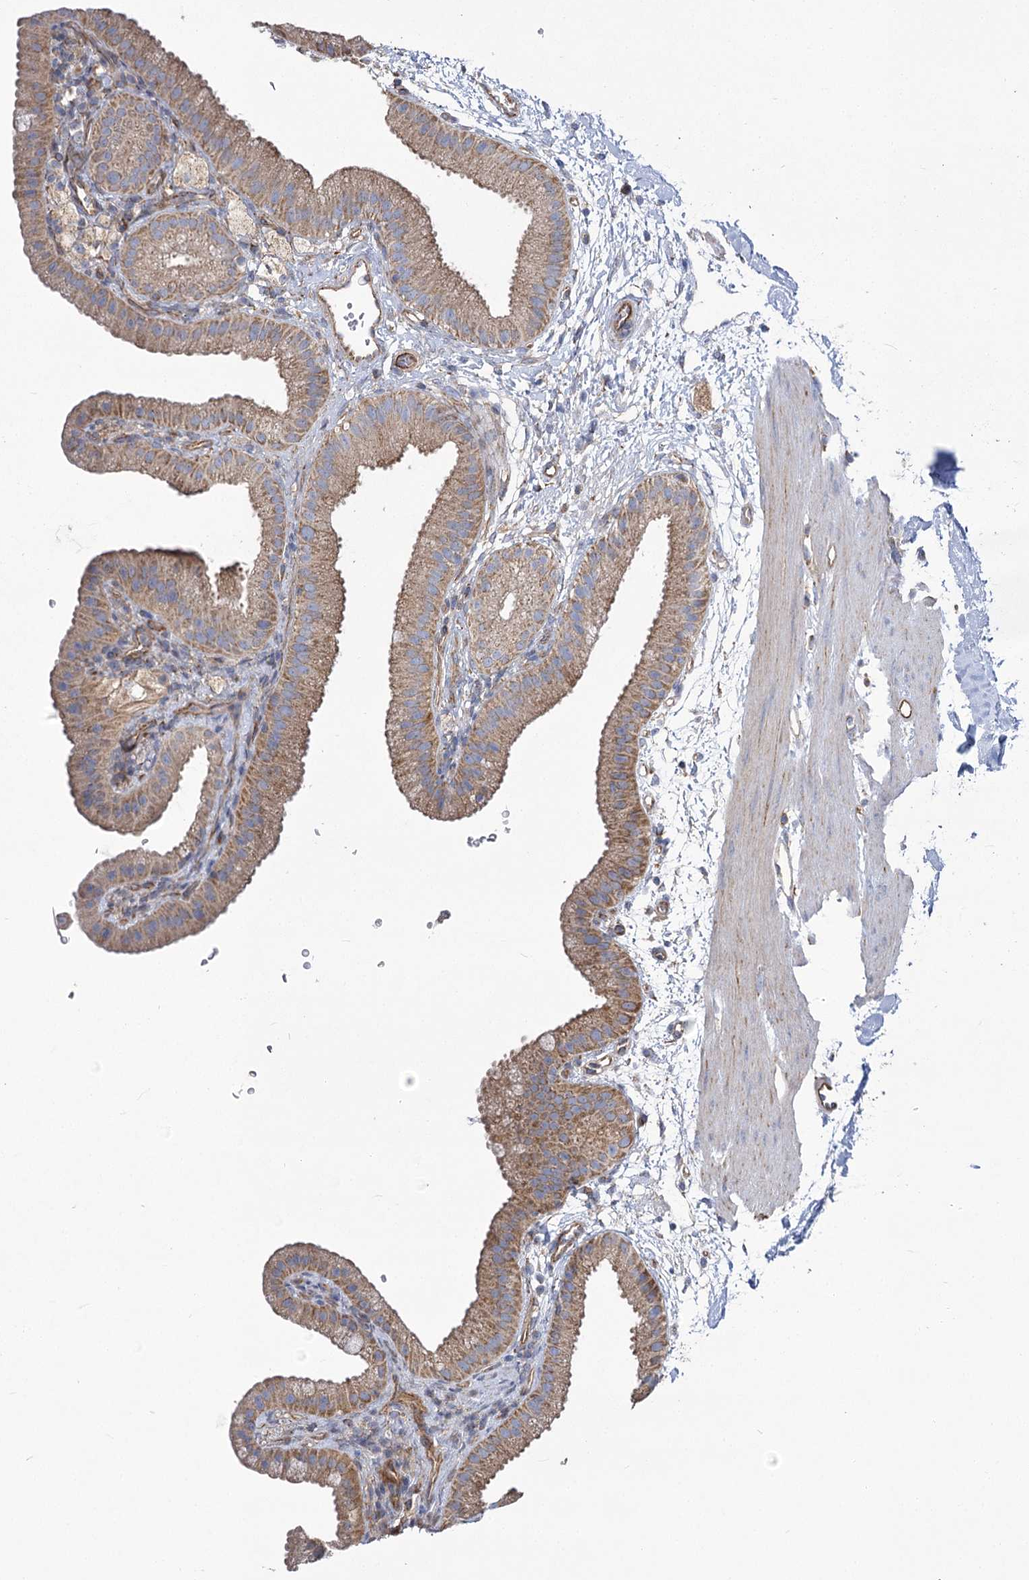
{"staining": {"intensity": "moderate", "quantity": ">75%", "location": "cytoplasmic/membranous"}, "tissue": "gallbladder", "cell_type": "Glandular cells", "image_type": "normal", "snomed": [{"axis": "morphology", "description": "Normal tissue, NOS"}, {"axis": "topography", "description": "Gallbladder"}], "caption": "A brown stain shows moderate cytoplasmic/membranous expression of a protein in glandular cells of normal human gallbladder.", "gene": "RMDN2", "patient": {"sex": "female", "age": 64}}